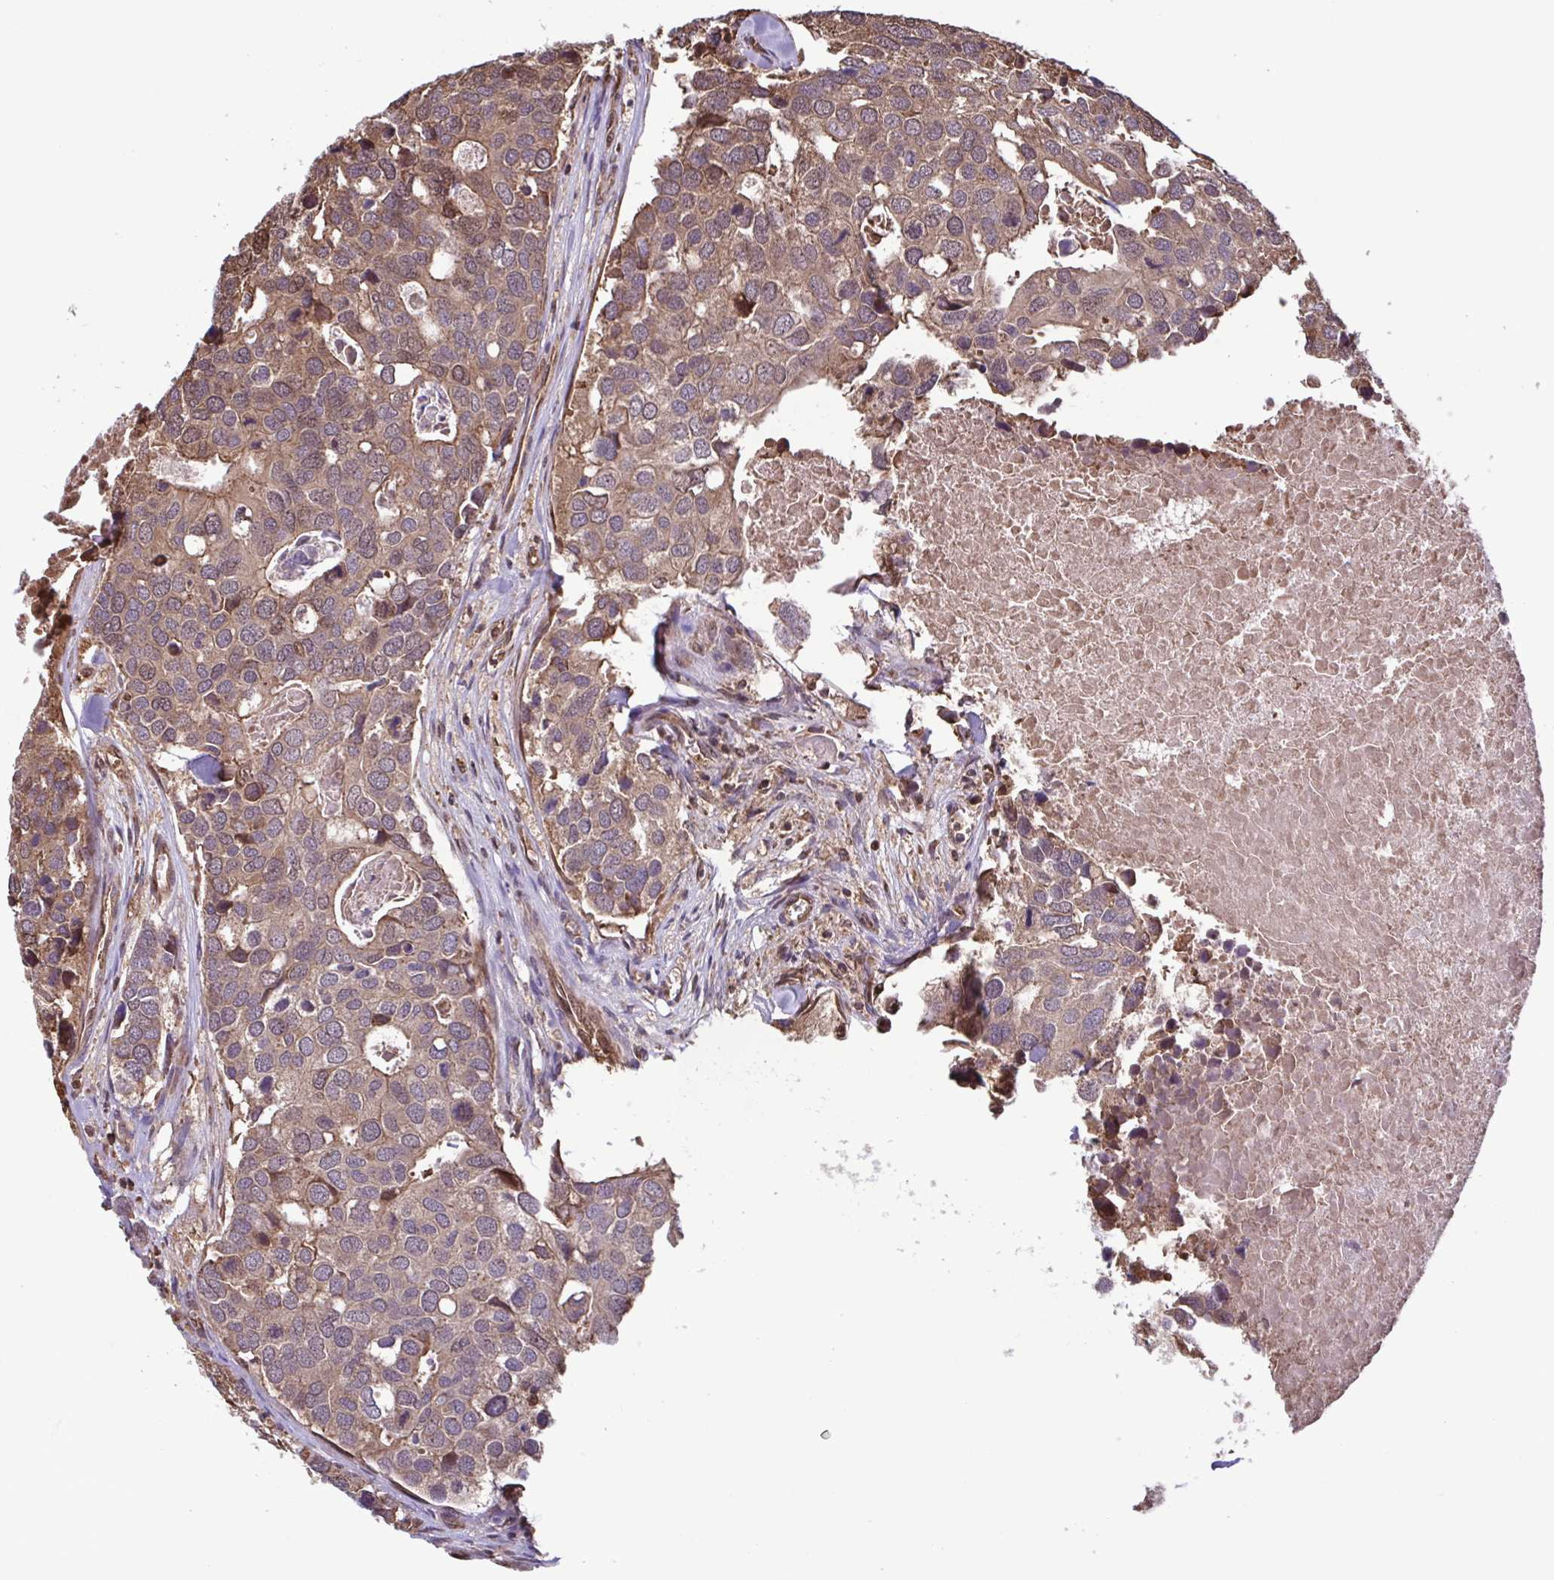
{"staining": {"intensity": "moderate", "quantity": ">75%", "location": "cytoplasmic/membranous"}, "tissue": "breast cancer", "cell_type": "Tumor cells", "image_type": "cancer", "snomed": [{"axis": "morphology", "description": "Duct carcinoma"}, {"axis": "topography", "description": "Breast"}], "caption": "Immunohistochemical staining of human breast intraductal carcinoma shows medium levels of moderate cytoplasmic/membranous positivity in about >75% of tumor cells.", "gene": "SEC63", "patient": {"sex": "female", "age": 83}}